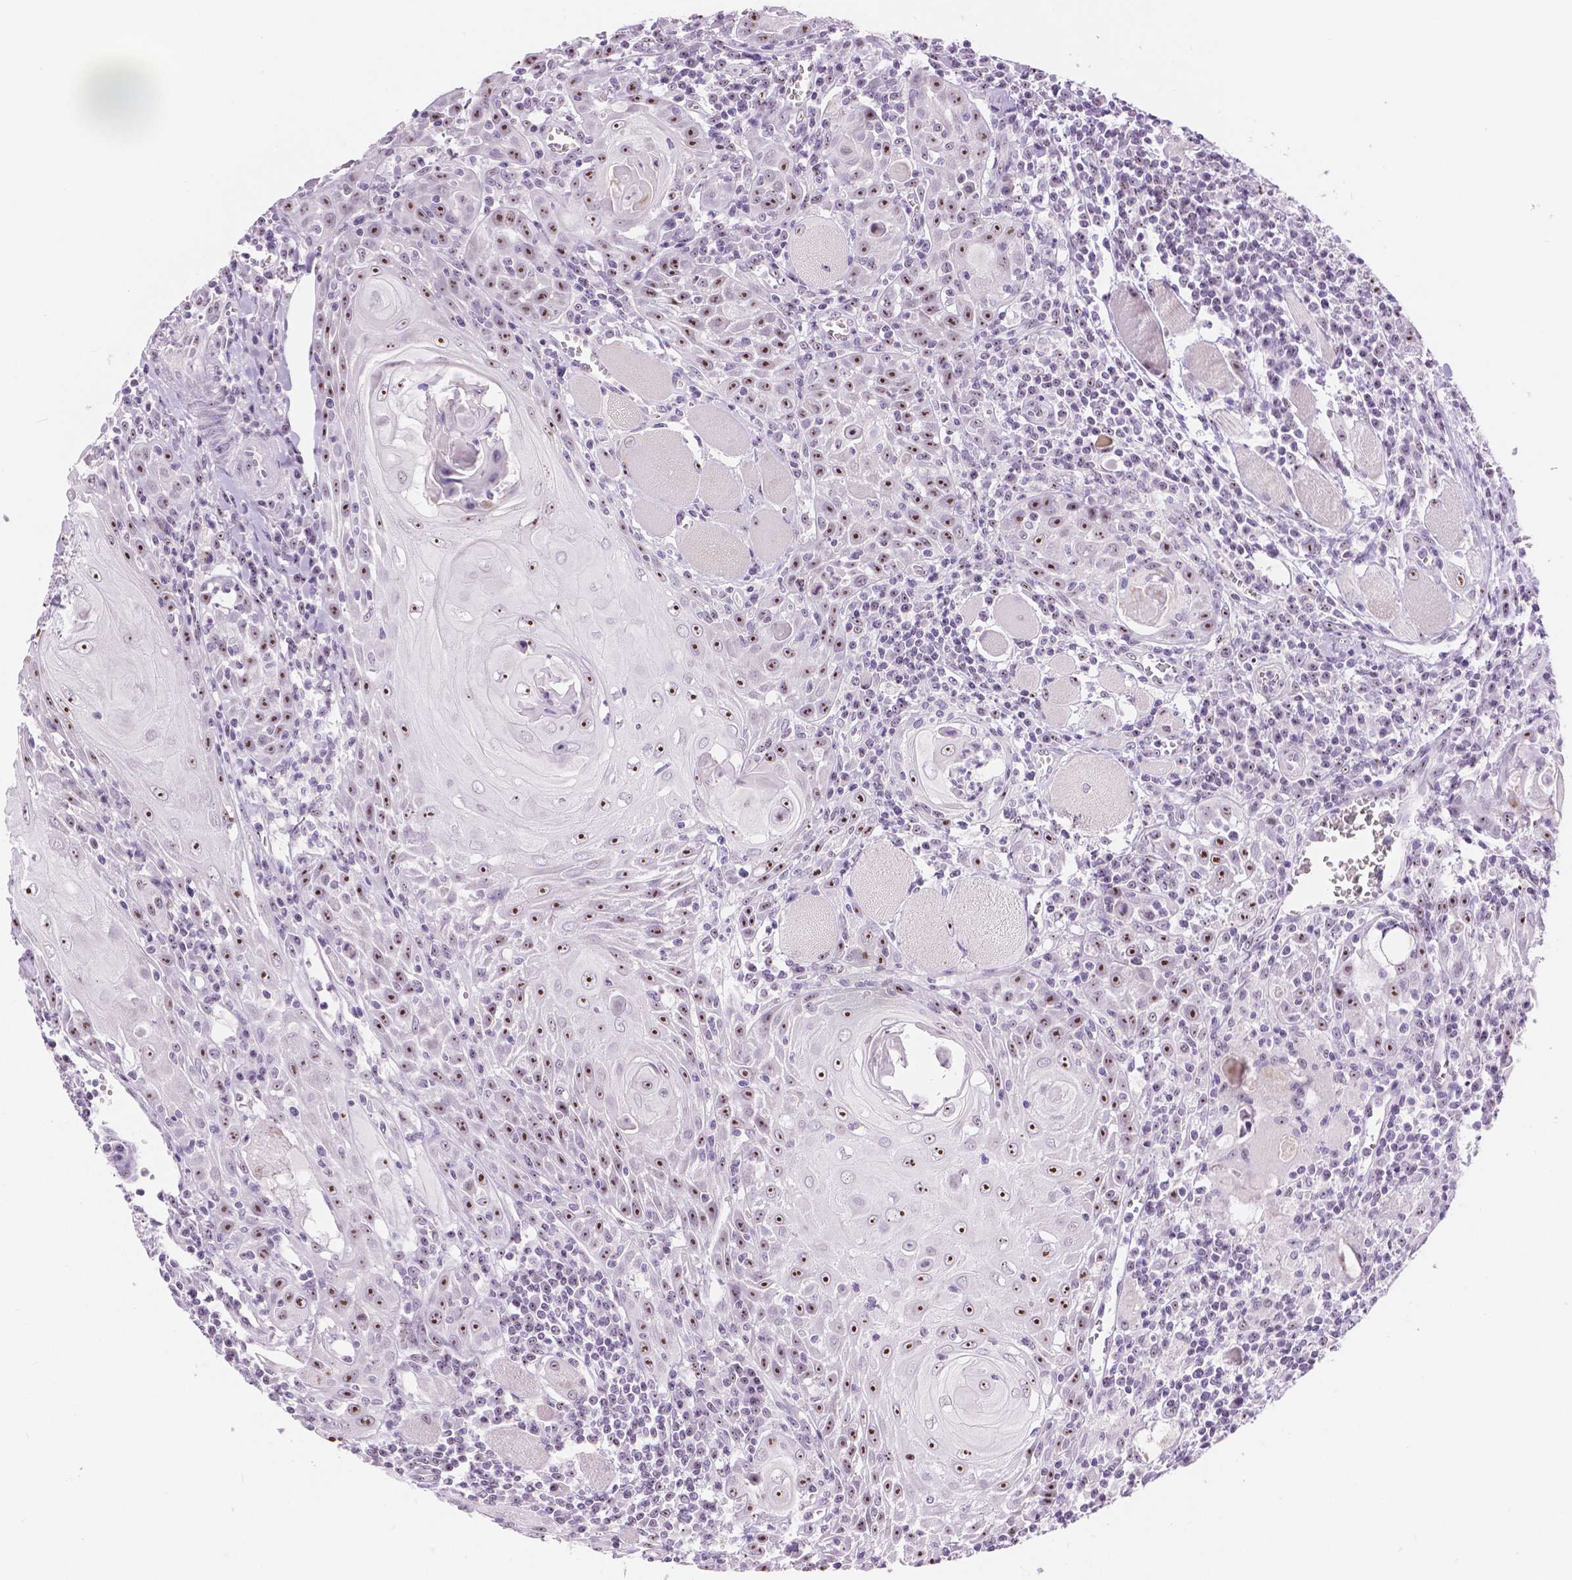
{"staining": {"intensity": "moderate", "quantity": ">75%", "location": "nuclear"}, "tissue": "head and neck cancer", "cell_type": "Tumor cells", "image_type": "cancer", "snomed": [{"axis": "morphology", "description": "Squamous cell carcinoma, NOS"}, {"axis": "topography", "description": "Head-Neck"}], "caption": "Head and neck cancer stained with a protein marker shows moderate staining in tumor cells.", "gene": "NHP2", "patient": {"sex": "male", "age": 52}}